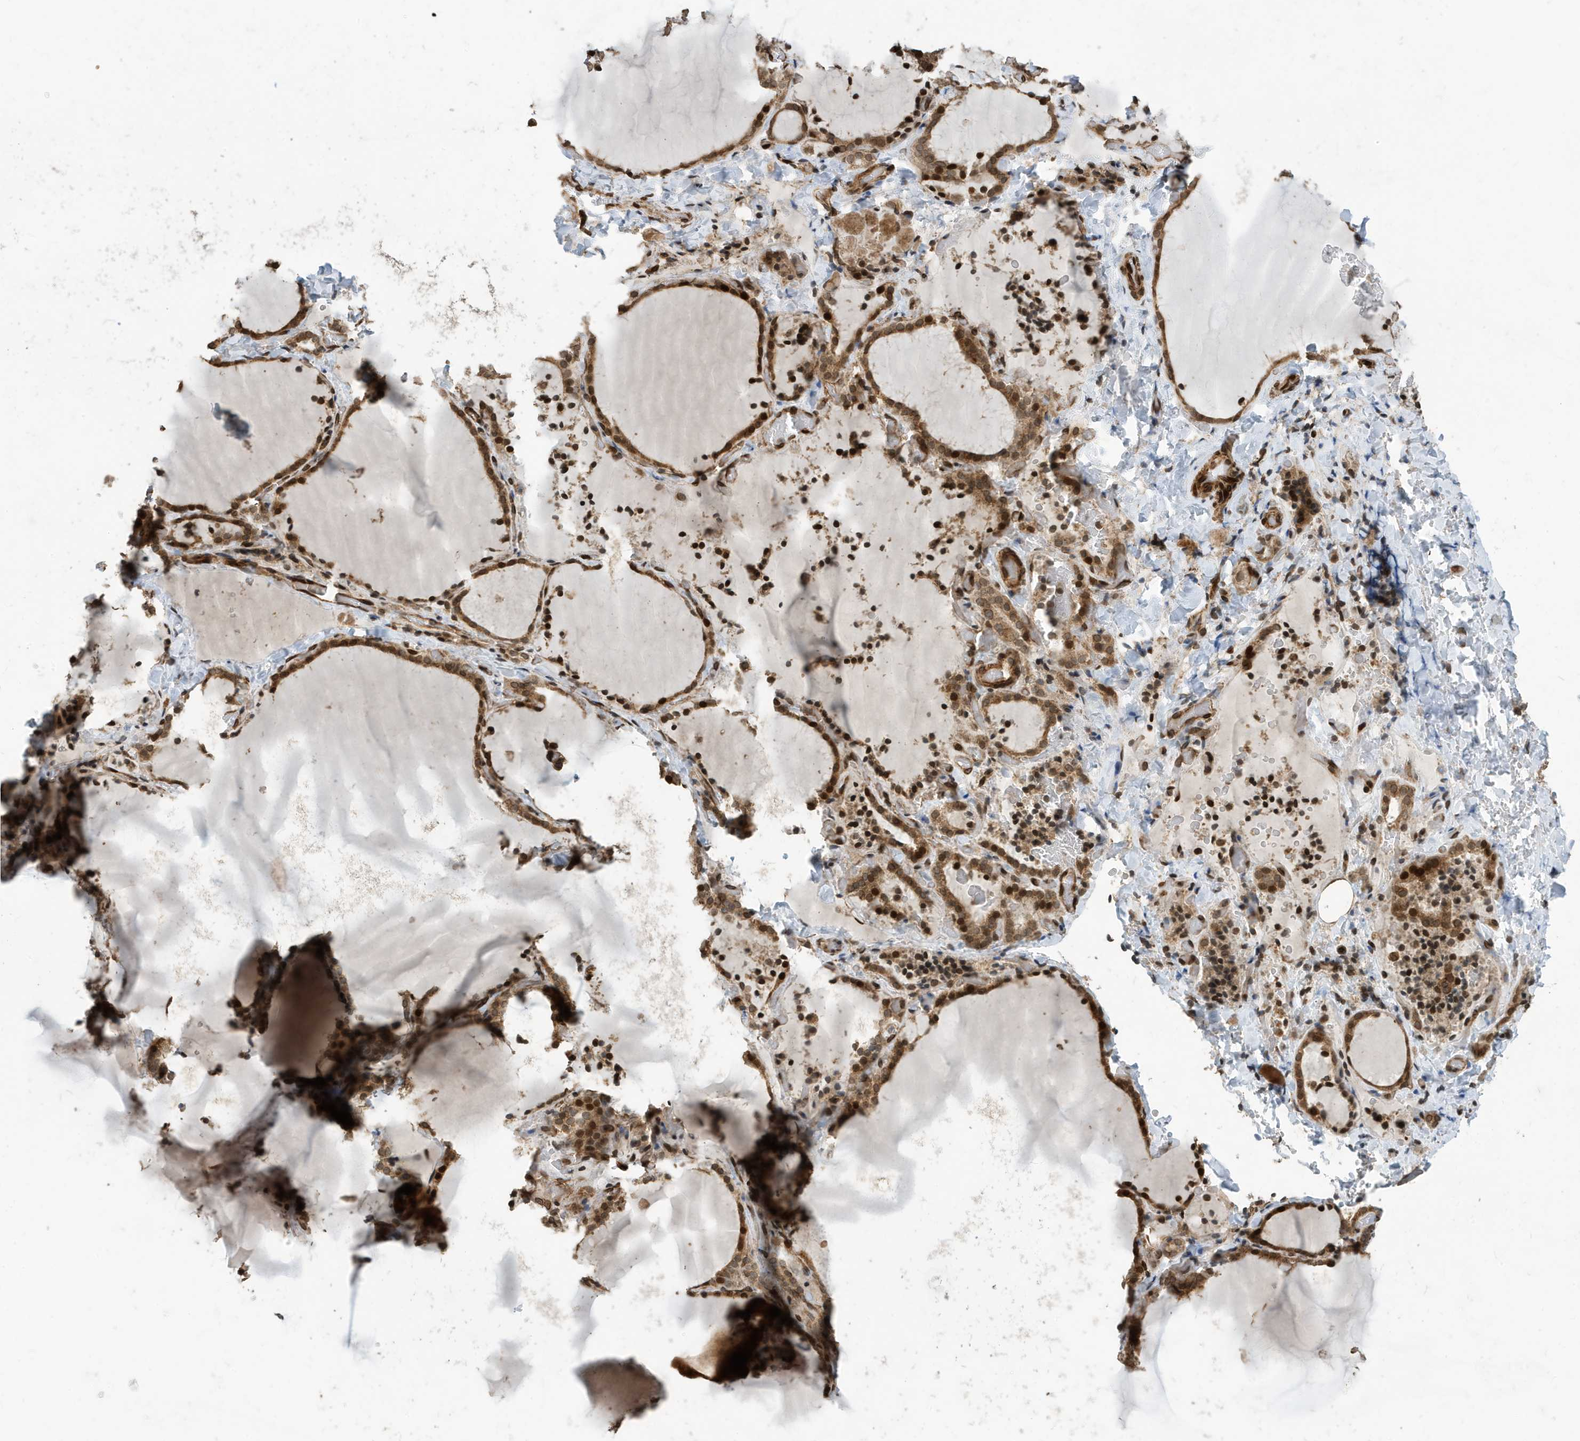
{"staining": {"intensity": "moderate", "quantity": ">75%", "location": "cytoplasmic/membranous,nuclear"}, "tissue": "thyroid gland", "cell_type": "Glandular cells", "image_type": "normal", "snomed": [{"axis": "morphology", "description": "Normal tissue, NOS"}, {"axis": "topography", "description": "Thyroid gland"}], "caption": "Immunohistochemistry (IHC) staining of normal thyroid gland, which shows medium levels of moderate cytoplasmic/membranous,nuclear staining in about >75% of glandular cells indicating moderate cytoplasmic/membranous,nuclear protein staining. The staining was performed using DAB (brown) for protein detection and nuclei were counterstained in hematoxylin (blue).", "gene": "DUSP18", "patient": {"sex": "female", "age": 22}}